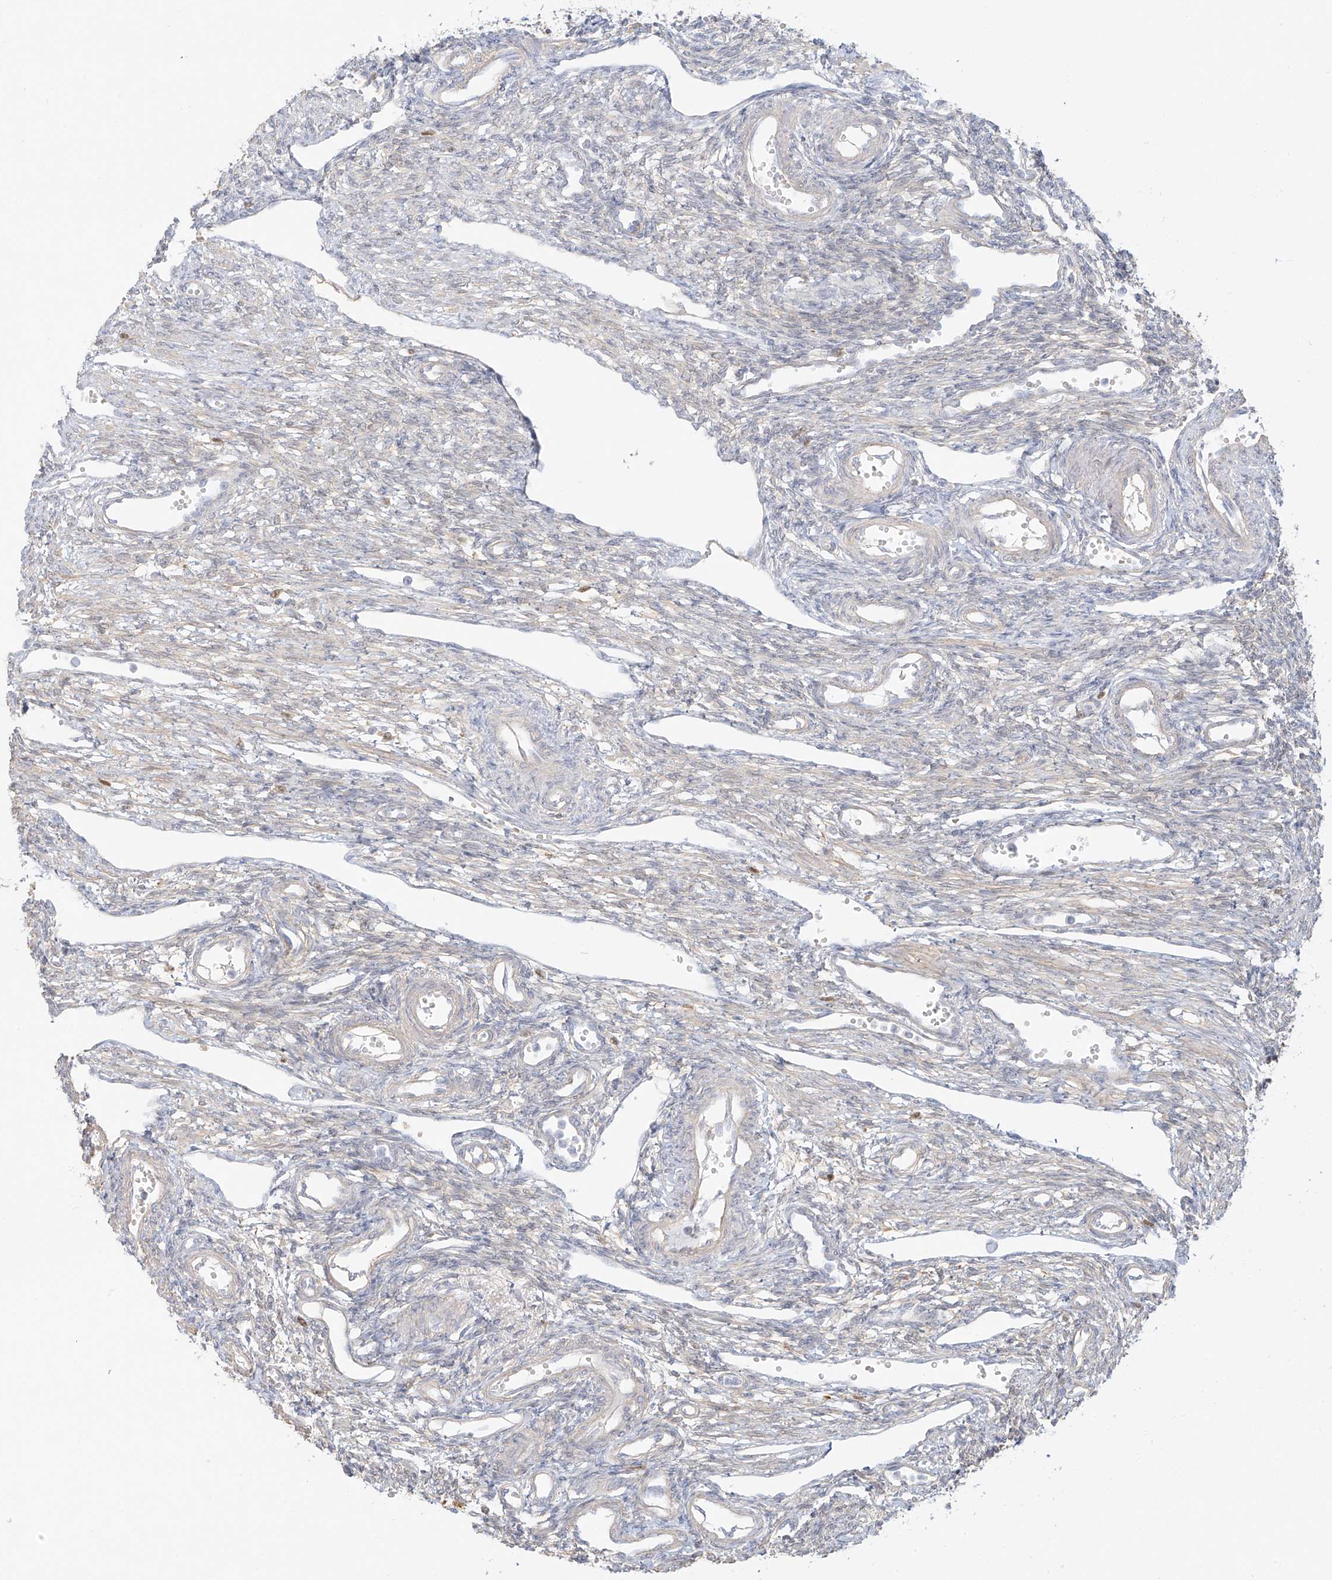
{"staining": {"intensity": "negative", "quantity": "none", "location": "none"}, "tissue": "ovary", "cell_type": "Ovarian stroma cells", "image_type": "normal", "snomed": [{"axis": "morphology", "description": "Normal tissue, NOS"}, {"axis": "morphology", "description": "Cyst, NOS"}, {"axis": "topography", "description": "Ovary"}], "caption": "Immunohistochemistry photomicrograph of normal ovary stained for a protein (brown), which exhibits no staining in ovarian stroma cells. The staining is performed using DAB brown chromogen with nuclei counter-stained in using hematoxylin.", "gene": "UPK1B", "patient": {"sex": "female", "age": 33}}